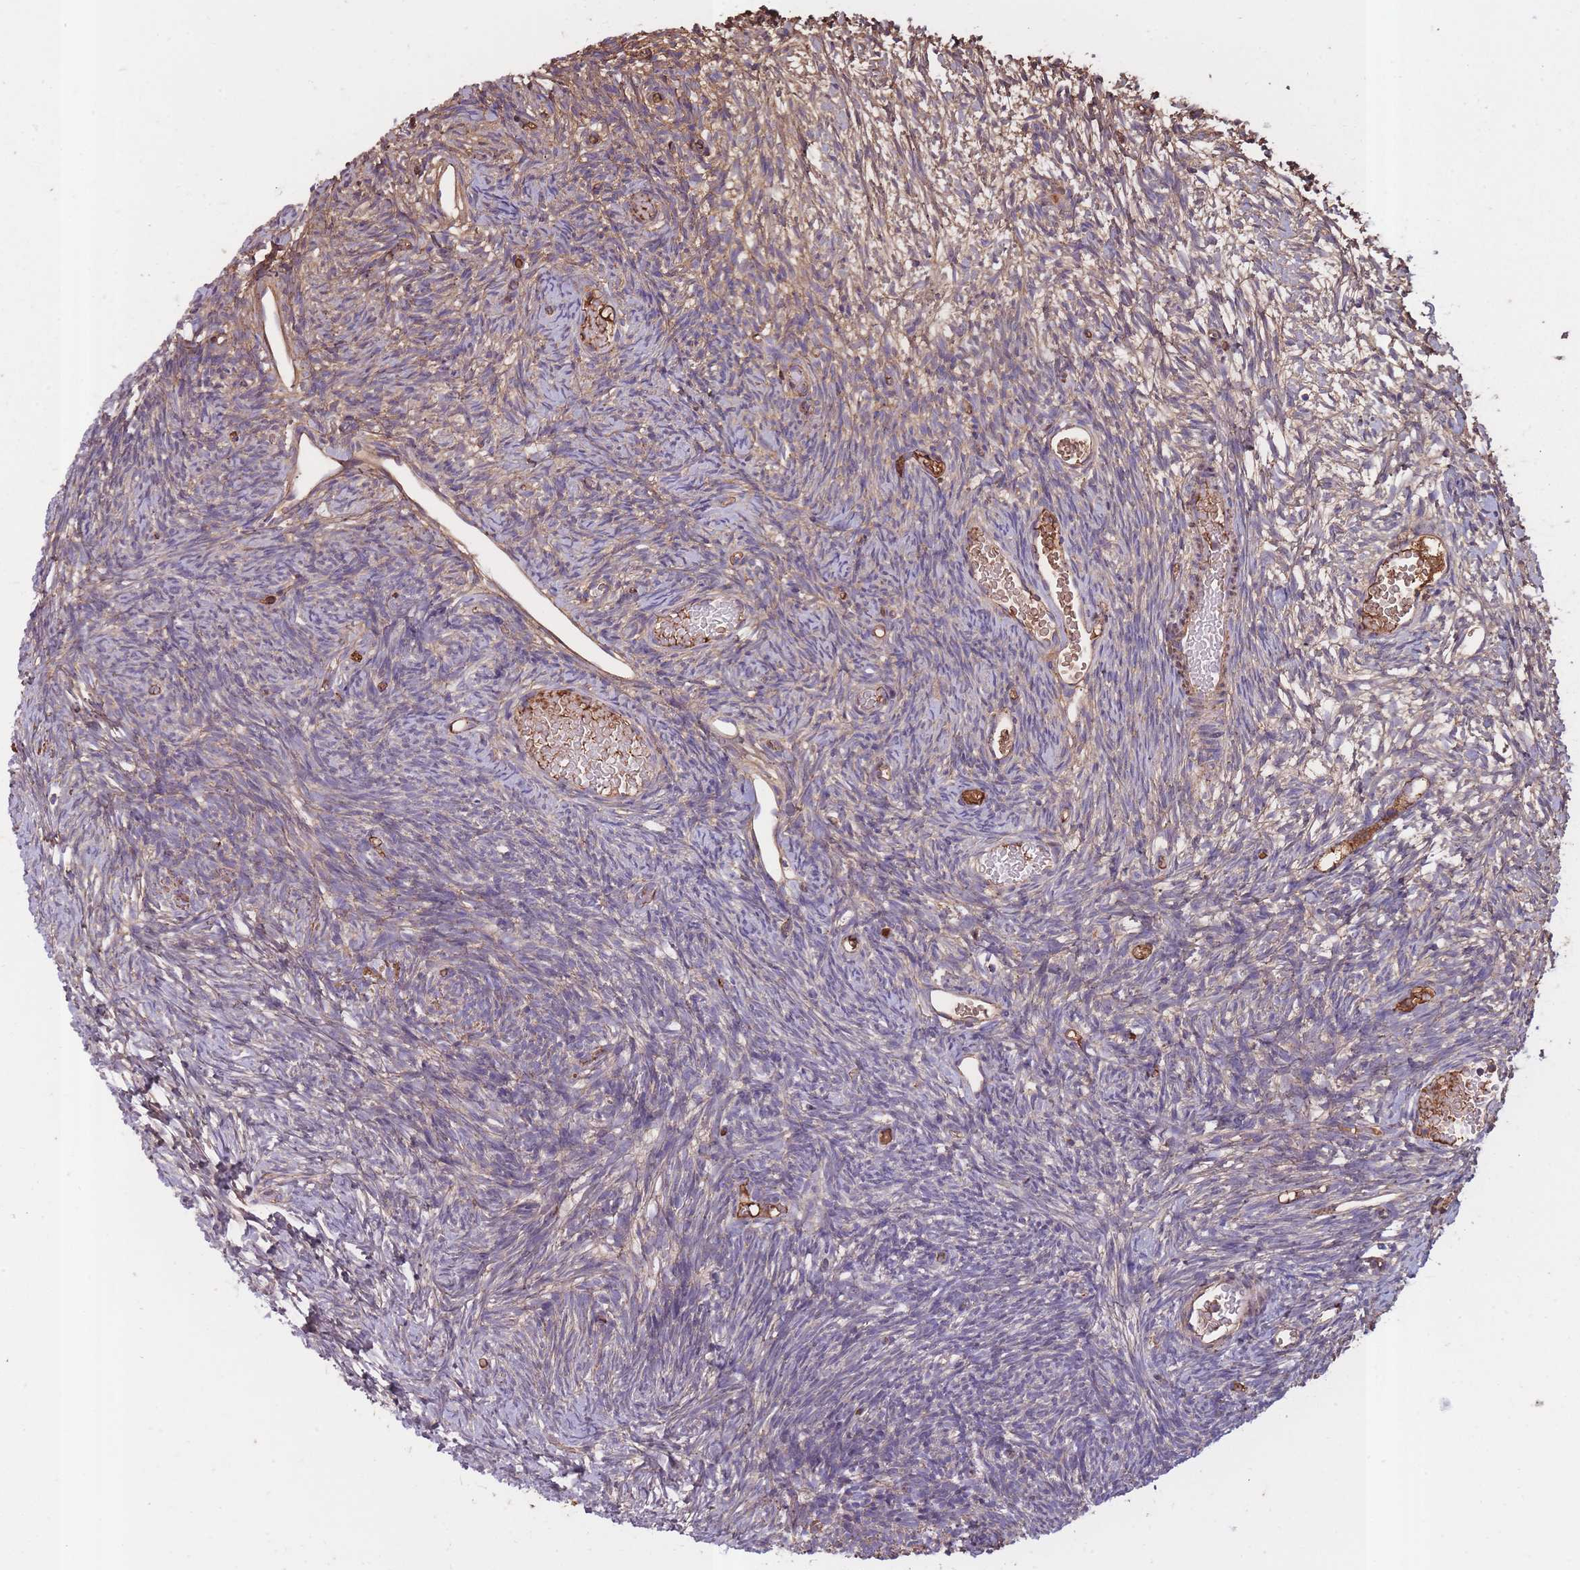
{"staining": {"intensity": "negative", "quantity": "none", "location": "none"}, "tissue": "ovary", "cell_type": "Ovarian stroma cells", "image_type": "normal", "snomed": [{"axis": "morphology", "description": "Normal tissue, NOS"}, {"axis": "topography", "description": "Ovary"}], "caption": "IHC photomicrograph of normal ovary stained for a protein (brown), which displays no staining in ovarian stroma cells. (Immunohistochemistry (ihc), brightfield microscopy, high magnification).", "gene": "KAT2A", "patient": {"sex": "female", "age": 39}}